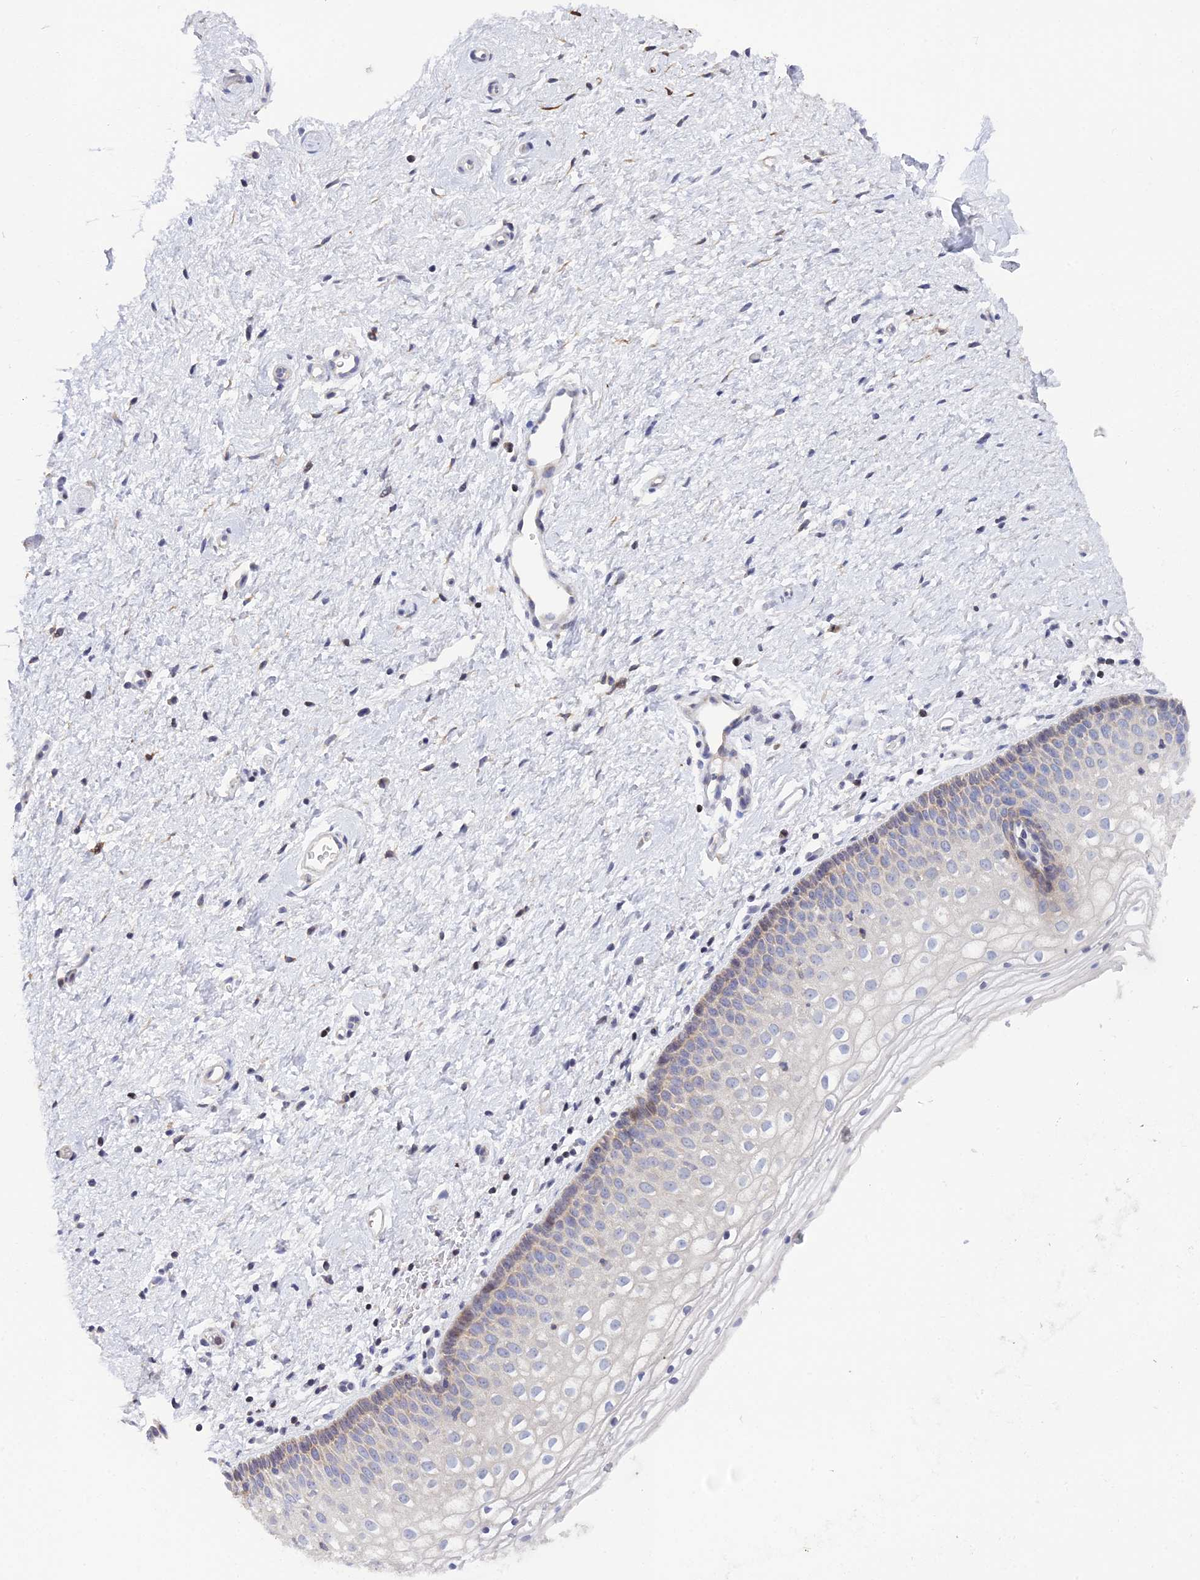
{"staining": {"intensity": "moderate", "quantity": "25%-75%", "location": "cytoplasmic/membranous"}, "tissue": "vagina", "cell_type": "Squamous epithelial cells", "image_type": "normal", "snomed": [{"axis": "morphology", "description": "Normal tissue, NOS"}, {"axis": "topography", "description": "Vagina"}], "caption": "Immunohistochemical staining of unremarkable vagina exhibits medium levels of moderate cytoplasmic/membranous staining in approximately 25%-75% of squamous epithelial cells.", "gene": "ELOA2", "patient": {"sex": "female", "age": 60}}